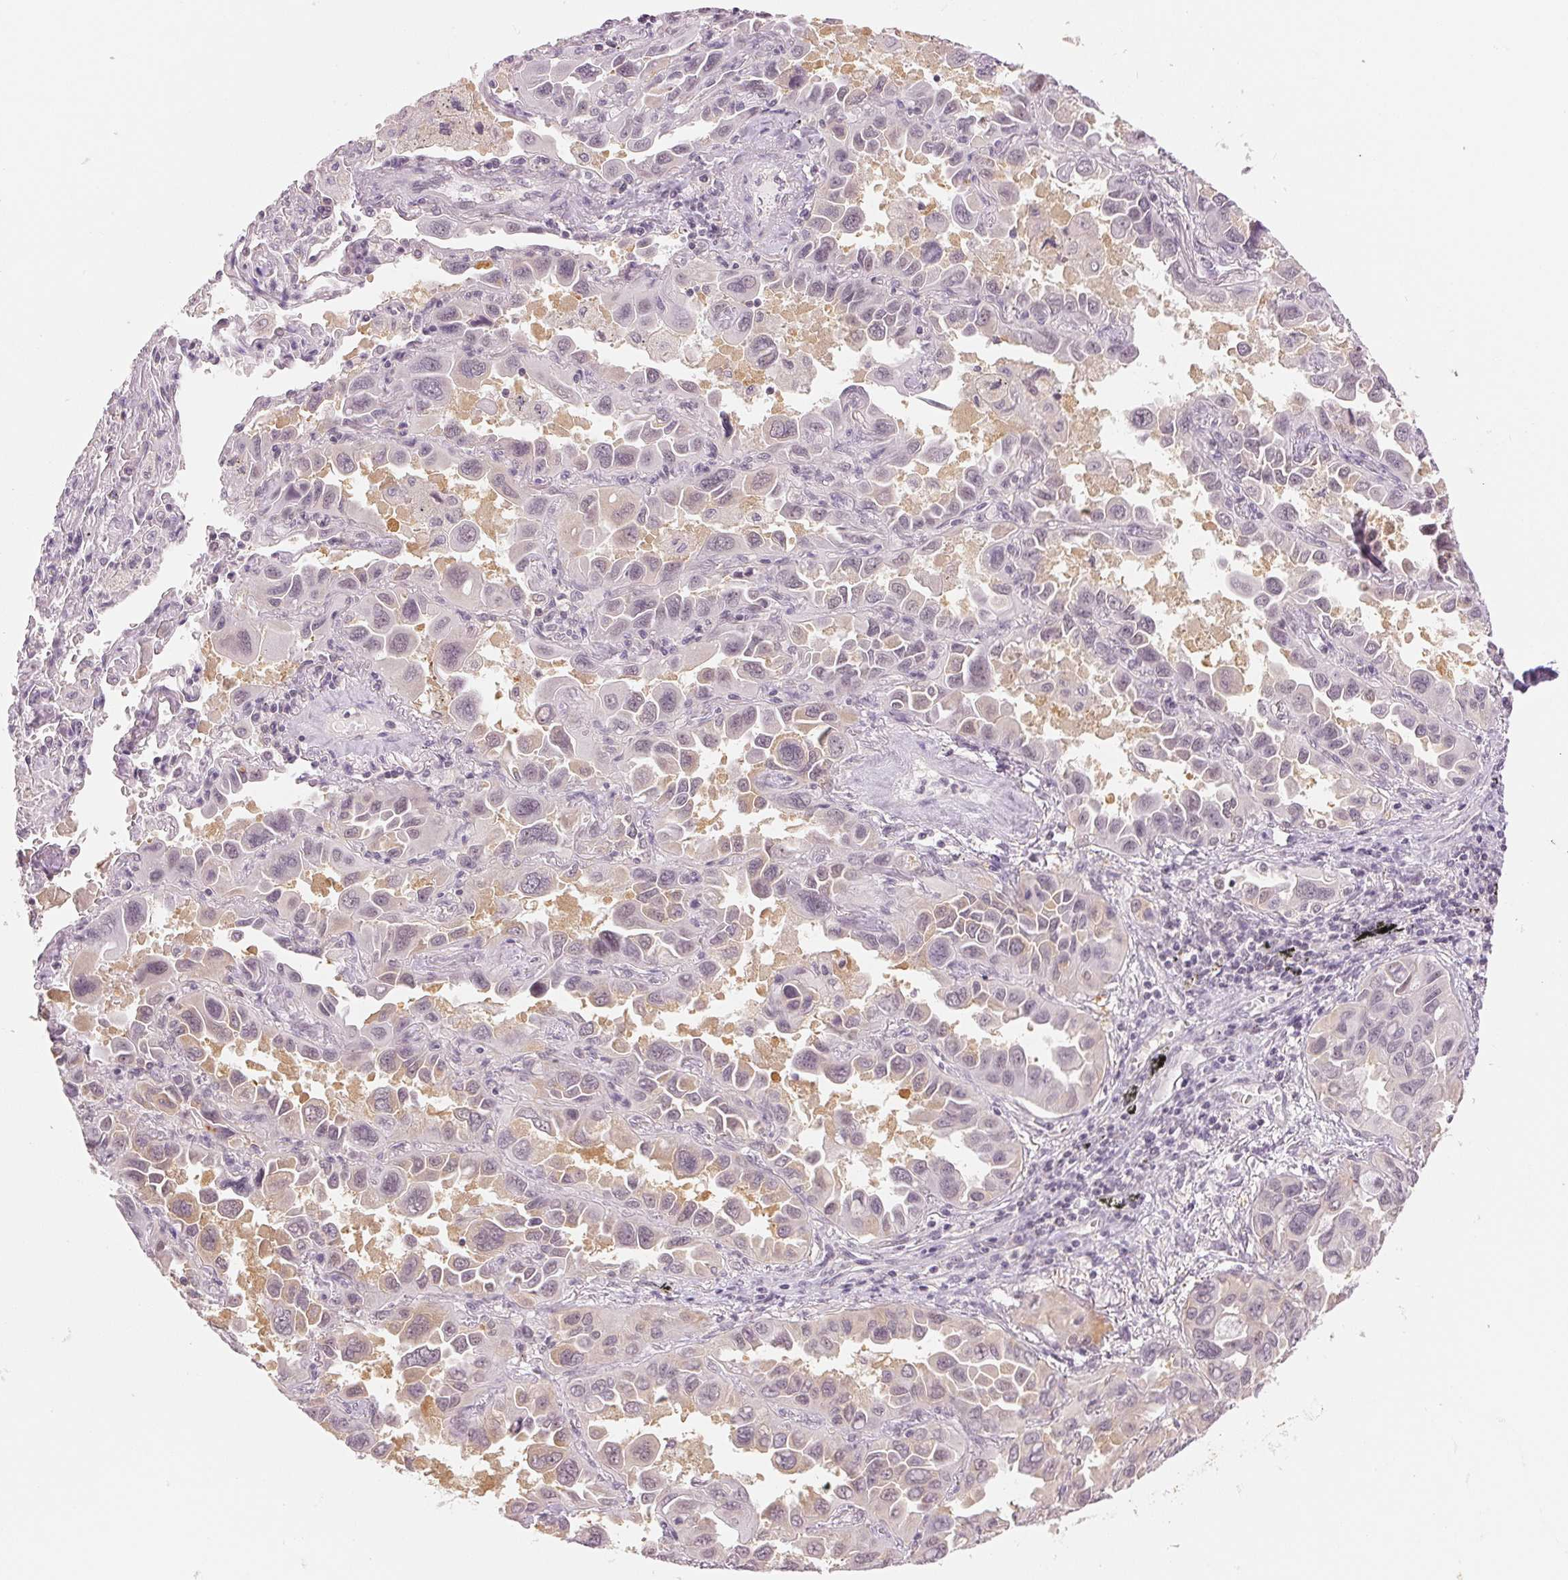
{"staining": {"intensity": "negative", "quantity": "none", "location": "none"}, "tissue": "lung cancer", "cell_type": "Tumor cells", "image_type": "cancer", "snomed": [{"axis": "morphology", "description": "Adenocarcinoma, NOS"}, {"axis": "topography", "description": "Lung"}], "caption": "Lung cancer (adenocarcinoma) was stained to show a protein in brown. There is no significant staining in tumor cells. (DAB immunohistochemistry (IHC), high magnification).", "gene": "KPRP", "patient": {"sex": "male", "age": 64}}